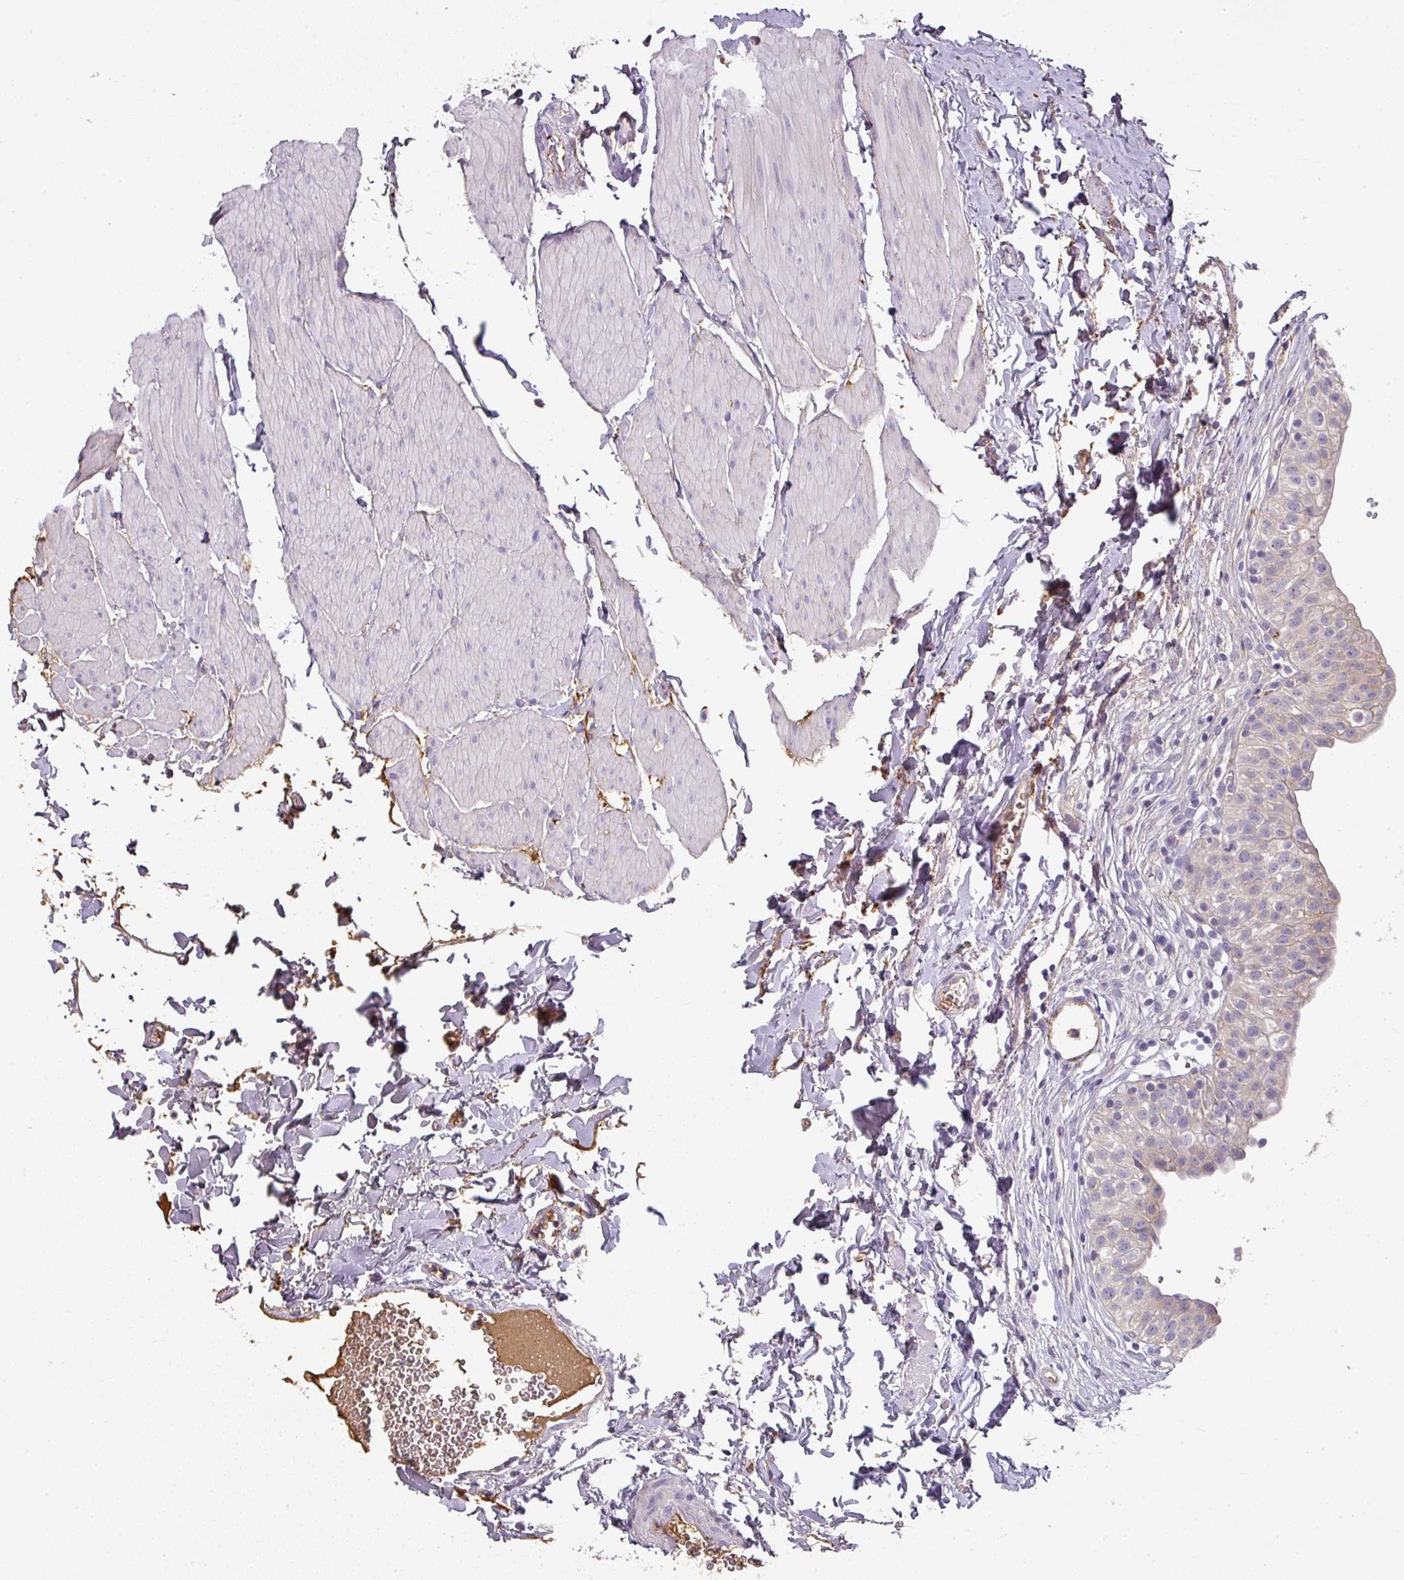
{"staining": {"intensity": "negative", "quantity": "none", "location": "none"}, "tissue": "urinary bladder", "cell_type": "Urothelial cells", "image_type": "normal", "snomed": [{"axis": "morphology", "description": "Normal tissue, NOS"}, {"axis": "topography", "description": "Urinary bladder"}, {"axis": "topography", "description": "Peripheral nerve tissue"}], "caption": "The photomicrograph reveals no significant positivity in urothelial cells of urinary bladder. (IHC, brightfield microscopy, high magnification).", "gene": "CCZ1B", "patient": {"sex": "male", "age": 55}}